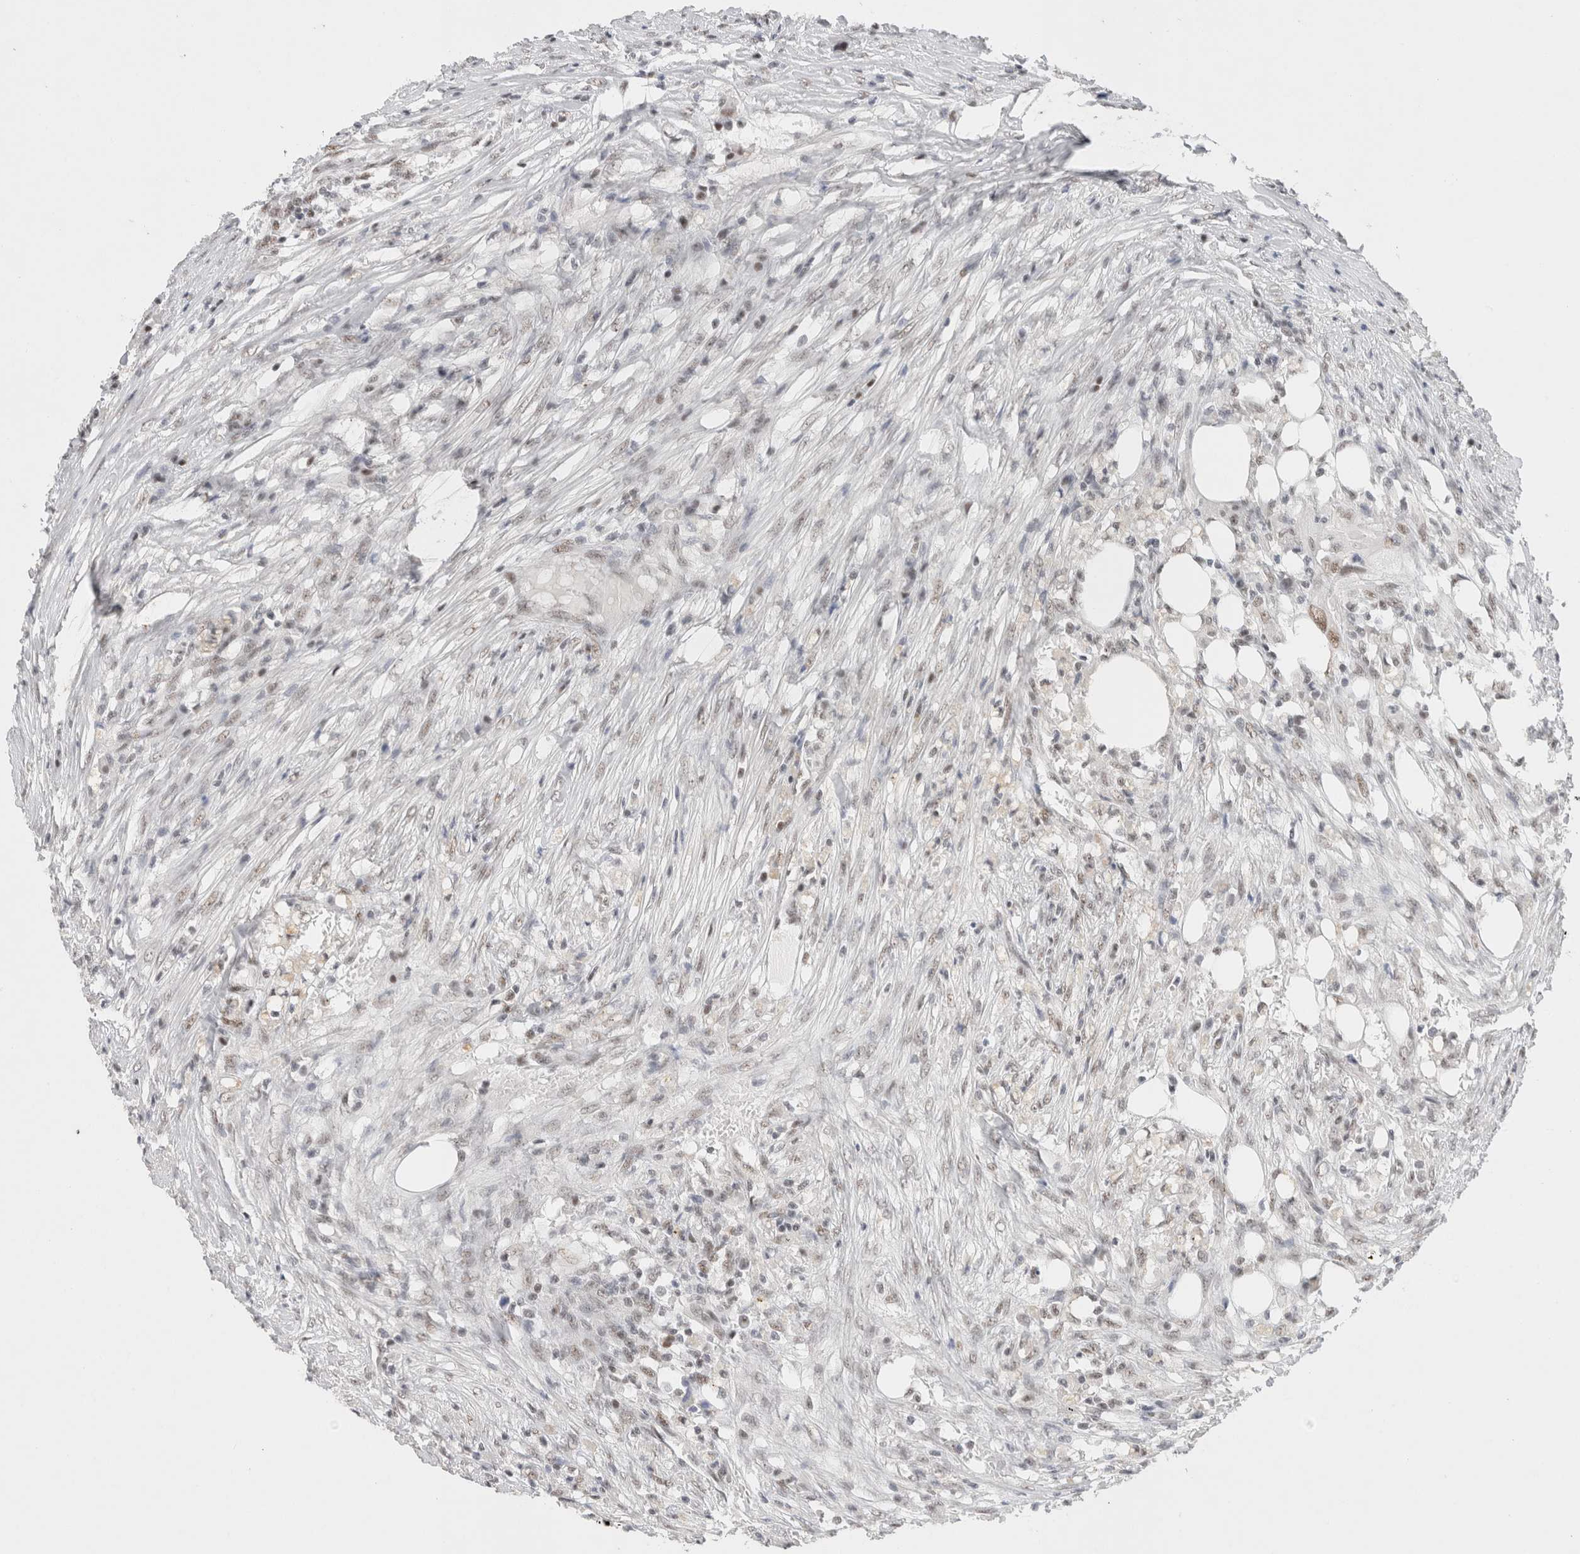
{"staining": {"intensity": "weak", "quantity": ">75%", "location": "nuclear"}, "tissue": "colorectal cancer", "cell_type": "Tumor cells", "image_type": "cancer", "snomed": [{"axis": "morphology", "description": "Adenocarcinoma, NOS"}, {"axis": "topography", "description": "Colon"}], "caption": "The micrograph exhibits immunohistochemical staining of colorectal adenocarcinoma. There is weak nuclear staining is present in about >75% of tumor cells.", "gene": "COPS7A", "patient": {"sex": "male", "age": 71}}